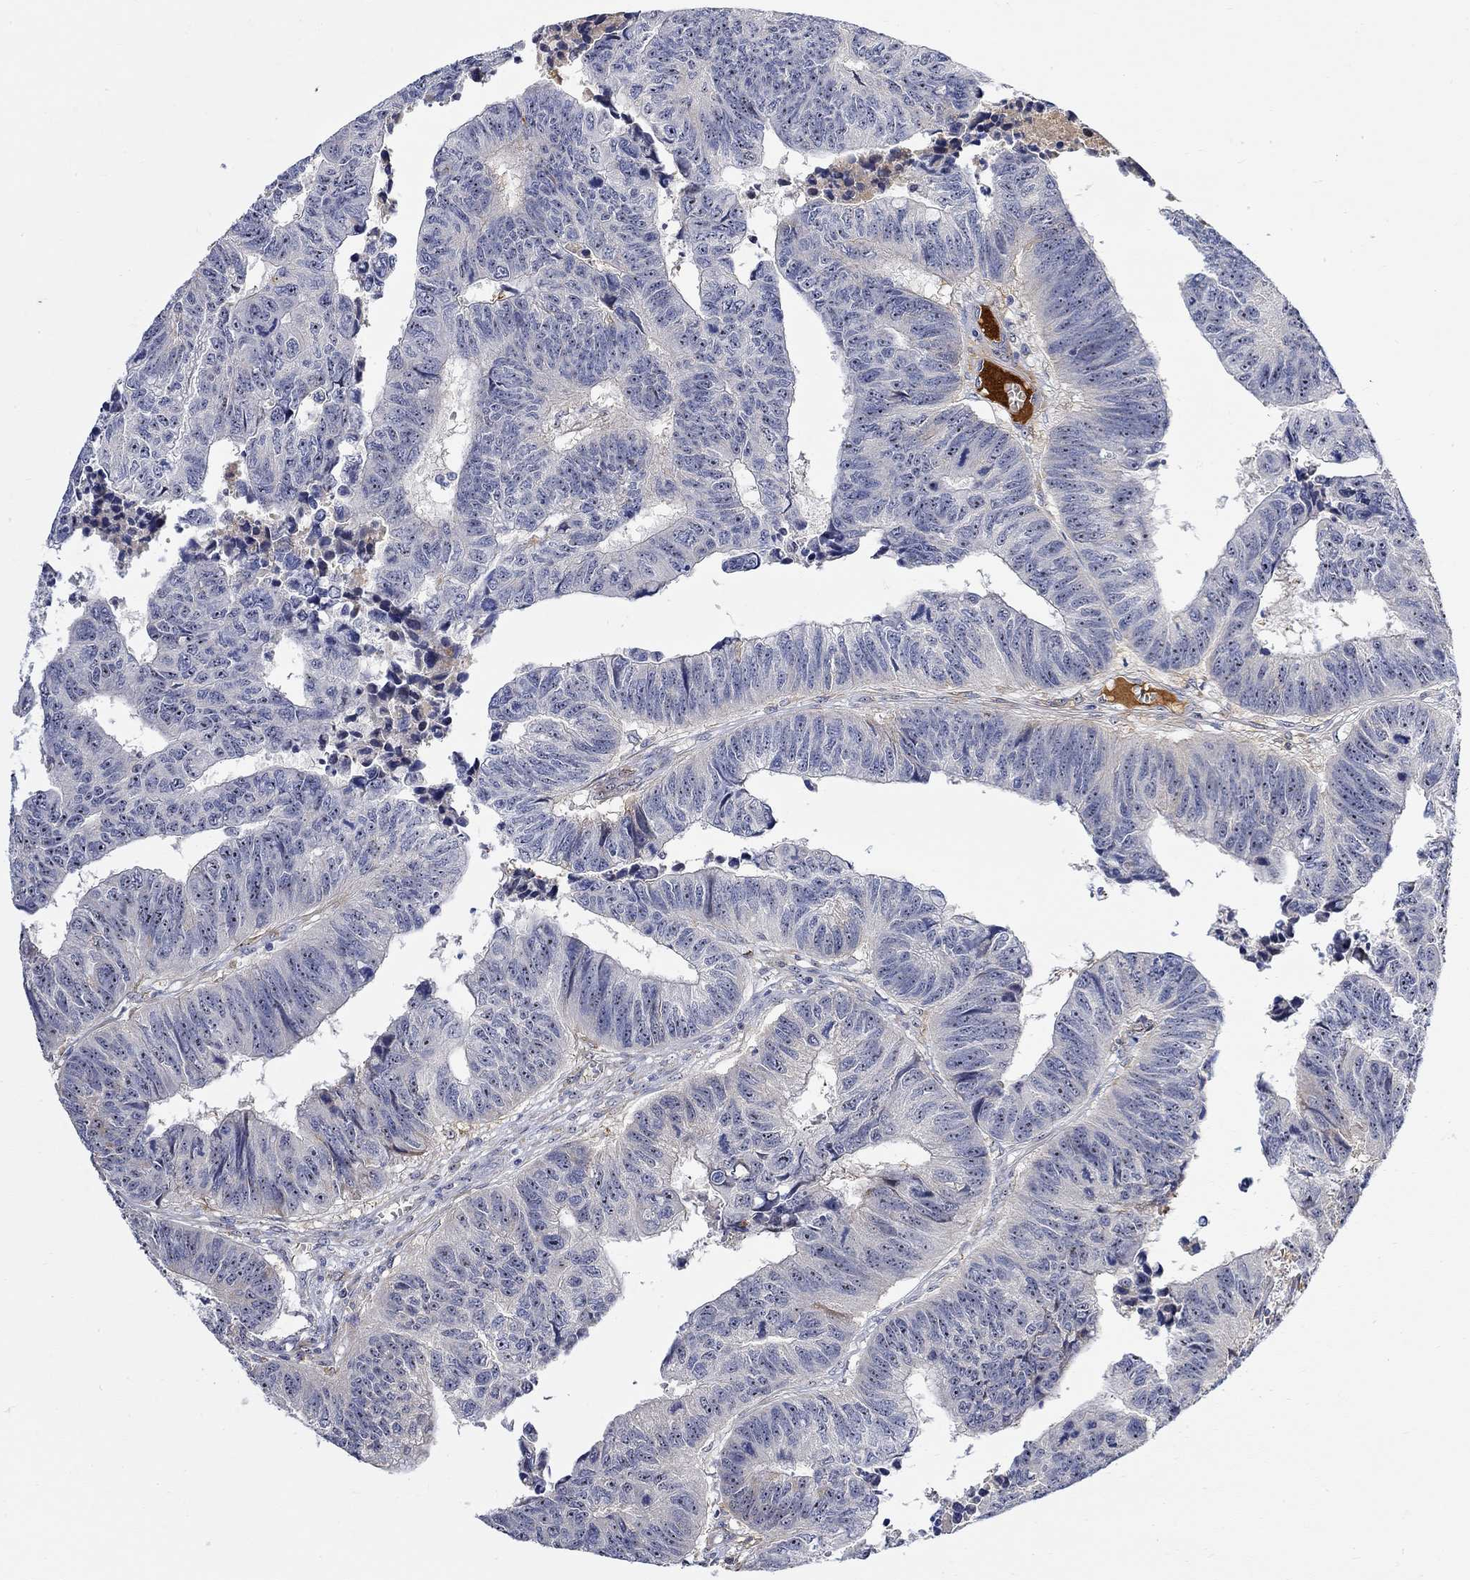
{"staining": {"intensity": "negative", "quantity": "none", "location": "none"}, "tissue": "colorectal cancer", "cell_type": "Tumor cells", "image_type": "cancer", "snomed": [{"axis": "morphology", "description": "Adenocarcinoma, NOS"}, {"axis": "topography", "description": "Rectum"}], "caption": "DAB immunohistochemical staining of human colorectal adenocarcinoma demonstrates no significant staining in tumor cells.", "gene": "FNDC5", "patient": {"sex": "female", "age": 85}}